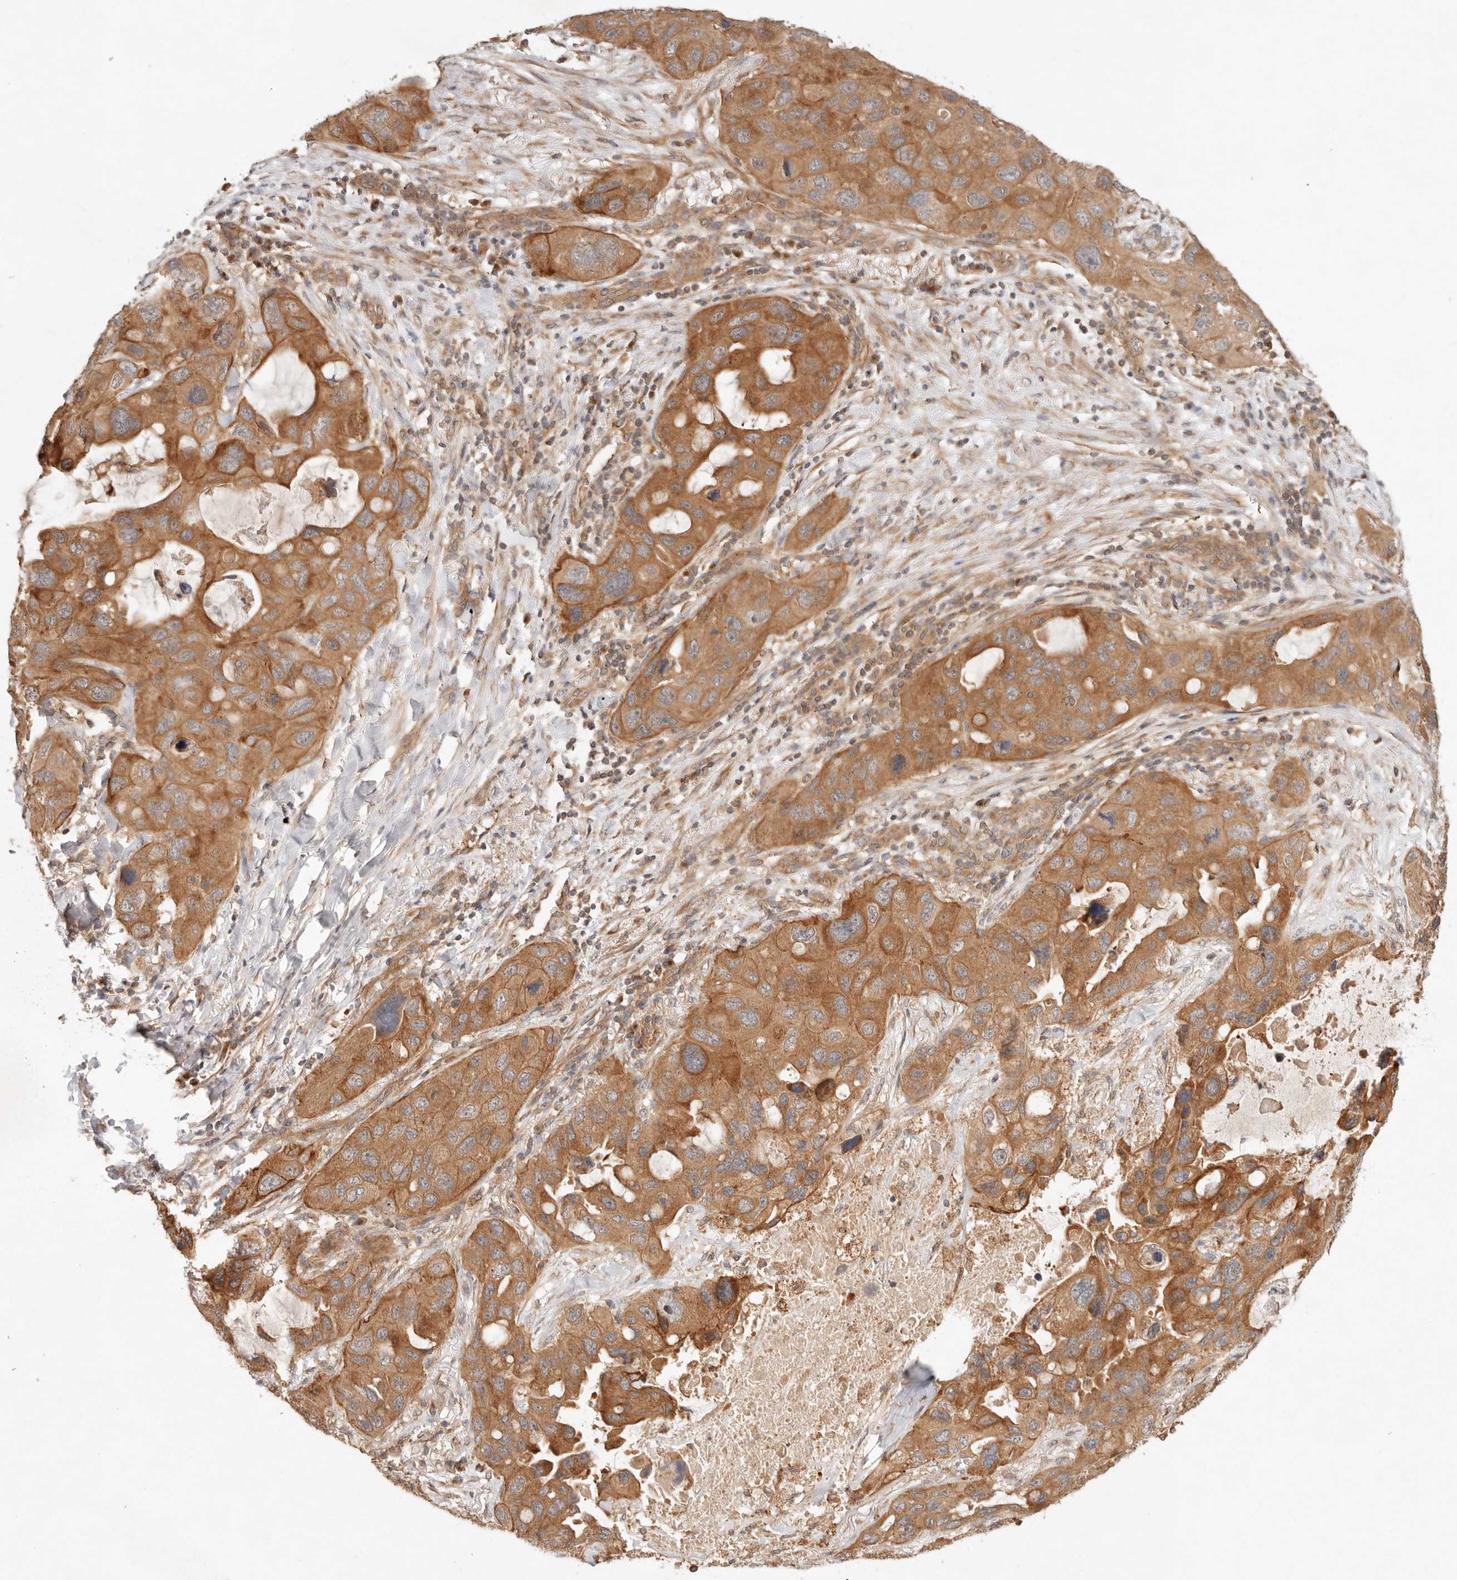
{"staining": {"intensity": "moderate", "quantity": ">75%", "location": "cytoplasmic/membranous"}, "tissue": "lung cancer", "cell_type": "Tumor cells", "image_type": "cancer", "snomed": [{"axis": "morphology", "description": "Squamous cell carcinoma, NOS"}, {"axis": "topography", "description": "Lung"}], "caption": "The immunohistochemical stain highlights moderate cytoplasmic/membranous expression in tumor cells of lung cancer tissue.", "gene": "HECTD3", "patient": {"sex": "female", "age": 73}}